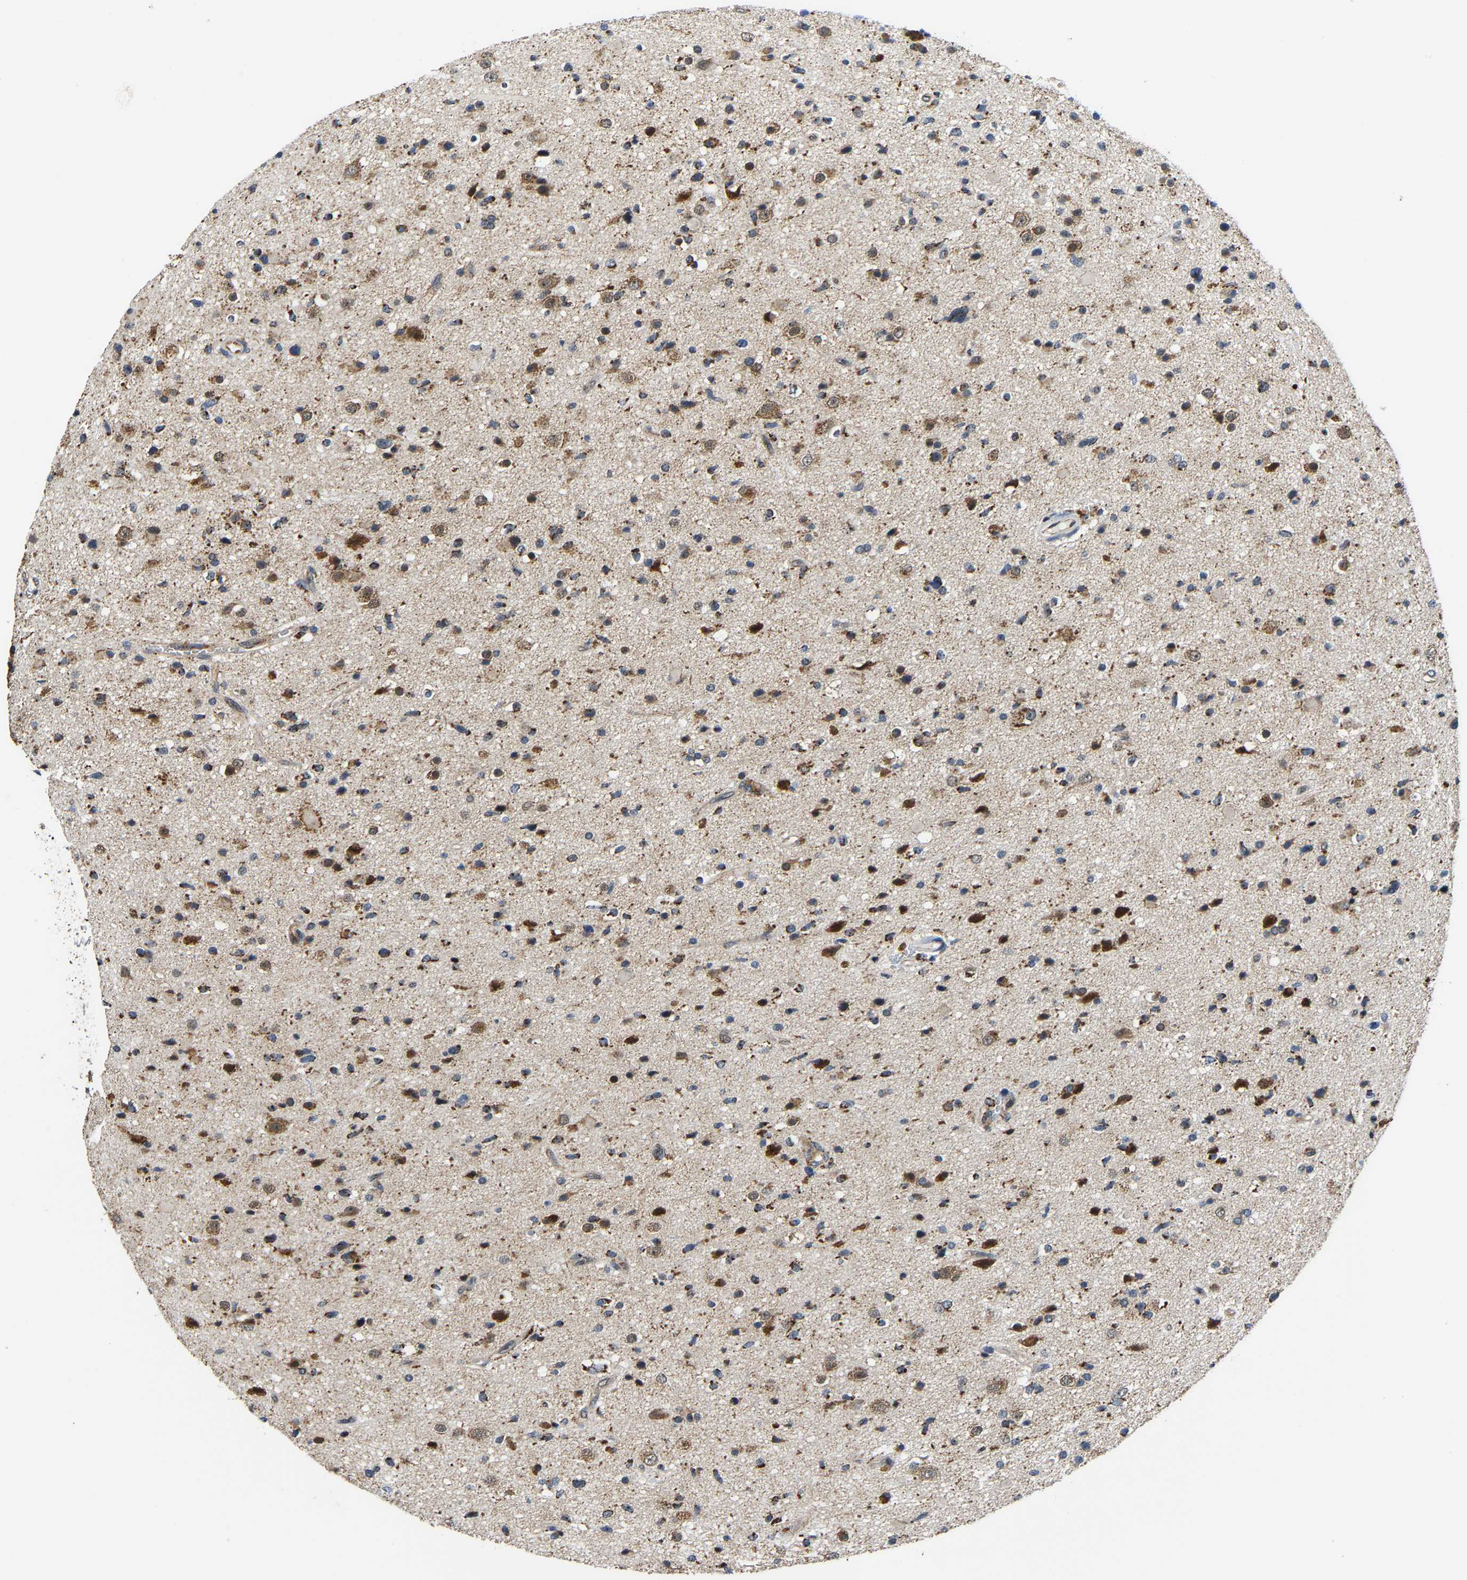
{"staining": {"intensity": "moderate", "quantity": ">75%", "location": "cytoplasmic/membranous,nuclear"}, "tissue": "glioma", "cell_type": "Tumor cells", "image_type": "cancer", "snomed": [{"axis": "morphology", "description": "Glioma, malignant, High grade"}, {"axis": "topography", "description": "Brain"}], "caption": "High-grade glioma (malignant) stained for a protein (brown) displays moderate cytoplasmic/membranous and nuclear positive positivity in about >75% of tumor cells.", "gene": "GIMAP7", "patient": {"sex": "male", "age": 33}}